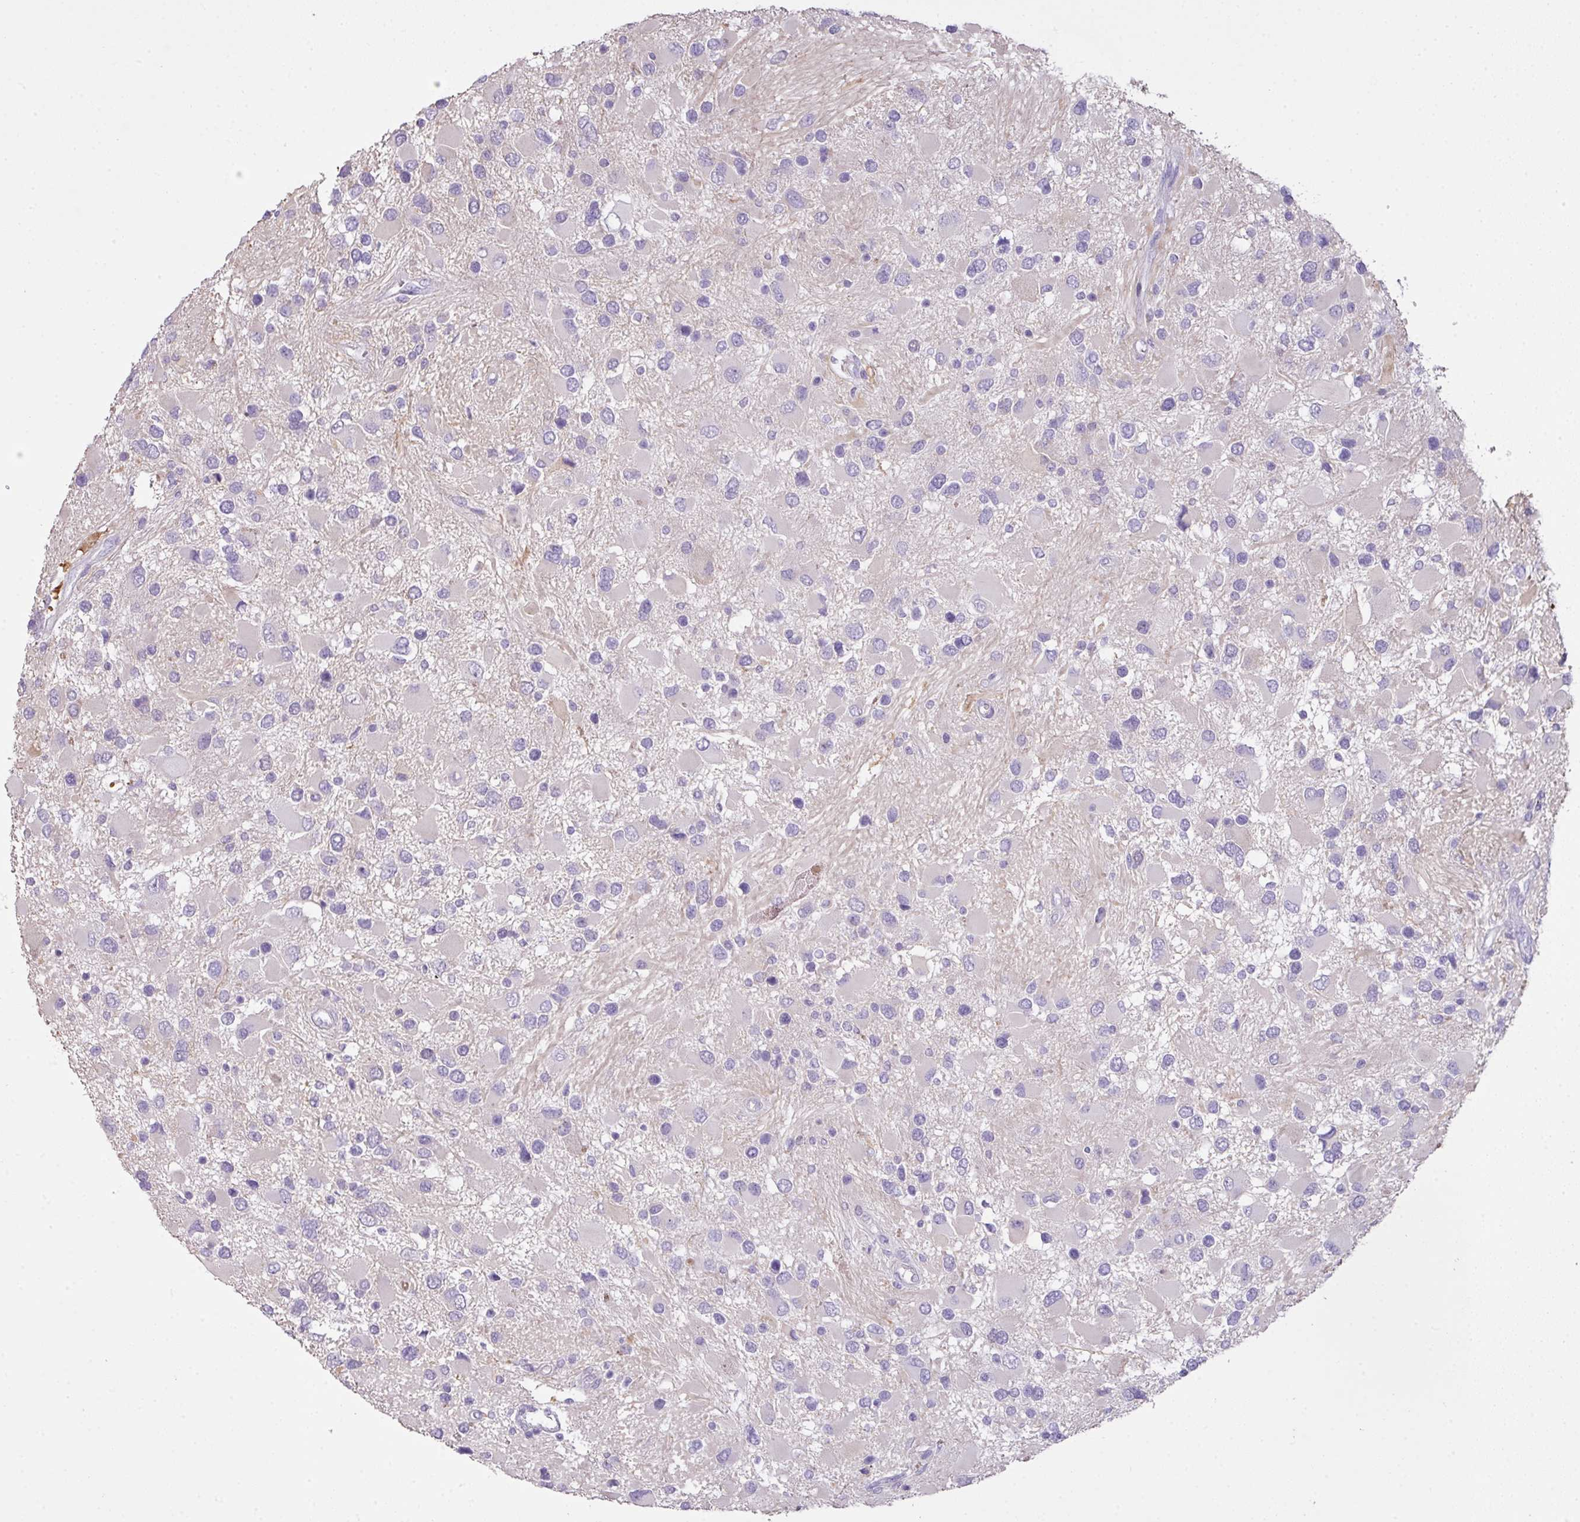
{"staining": {"intensity": "negative", "quantity": "none", "location": "none"}, "tissue": "glioma", "cell_type": "Tumor cells", "image_type": "cancer", "snomed": [{"axis": "morphology", "description": "Glioma, malignant, High grade"}, {"axis": "topography", "description": "Brain"}], "caption": "Protein analysis of malignant glioma (high-grade) demonstrates no significant expression in tumor cells. The staining is performed using DAB (3,3'-diaminobenzidine) brown chromogen with nuclei counter-stained in using hematoxylin.", "gene": "OR6C6", "patient": {"sex": "male", "age": 53}}